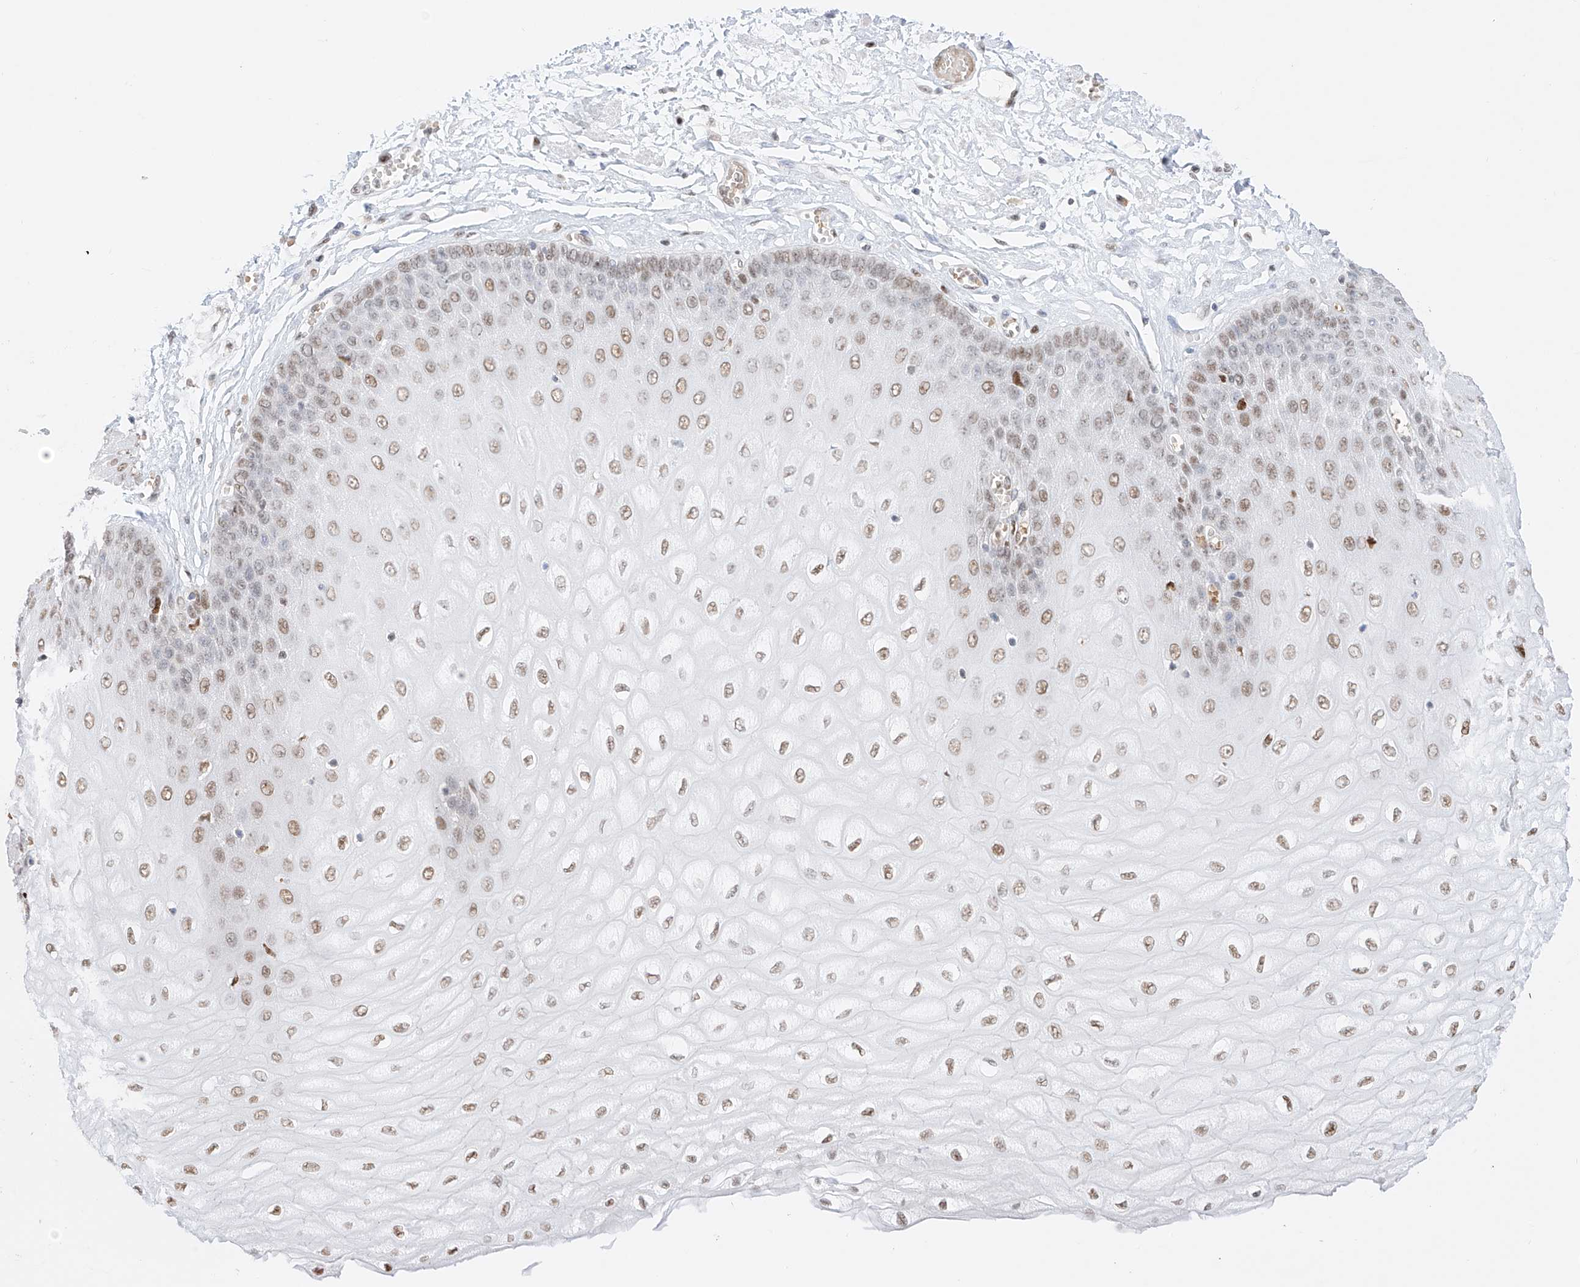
{"staining": {"intensity": "weak", "quantity": "25%-75%", "location": "nuclear"}, "tissue": "esophagus", "cell_type": "Squamous epithelial cells", "image_type": "normal", "snomed": [{"axis": "morphology", "description": "Normal tissue, NOS"}, {"axis": "topography", "description": "Esophagus"}], "caption": "A photomicrograph showing weak nuclear expression in about 25%-75% of squamous epithelial cells in benign esophagus, as visualized by brown immunohistochemical staining.", "gene": "APIP", "patient": {"sex": "male", "age": 60}}